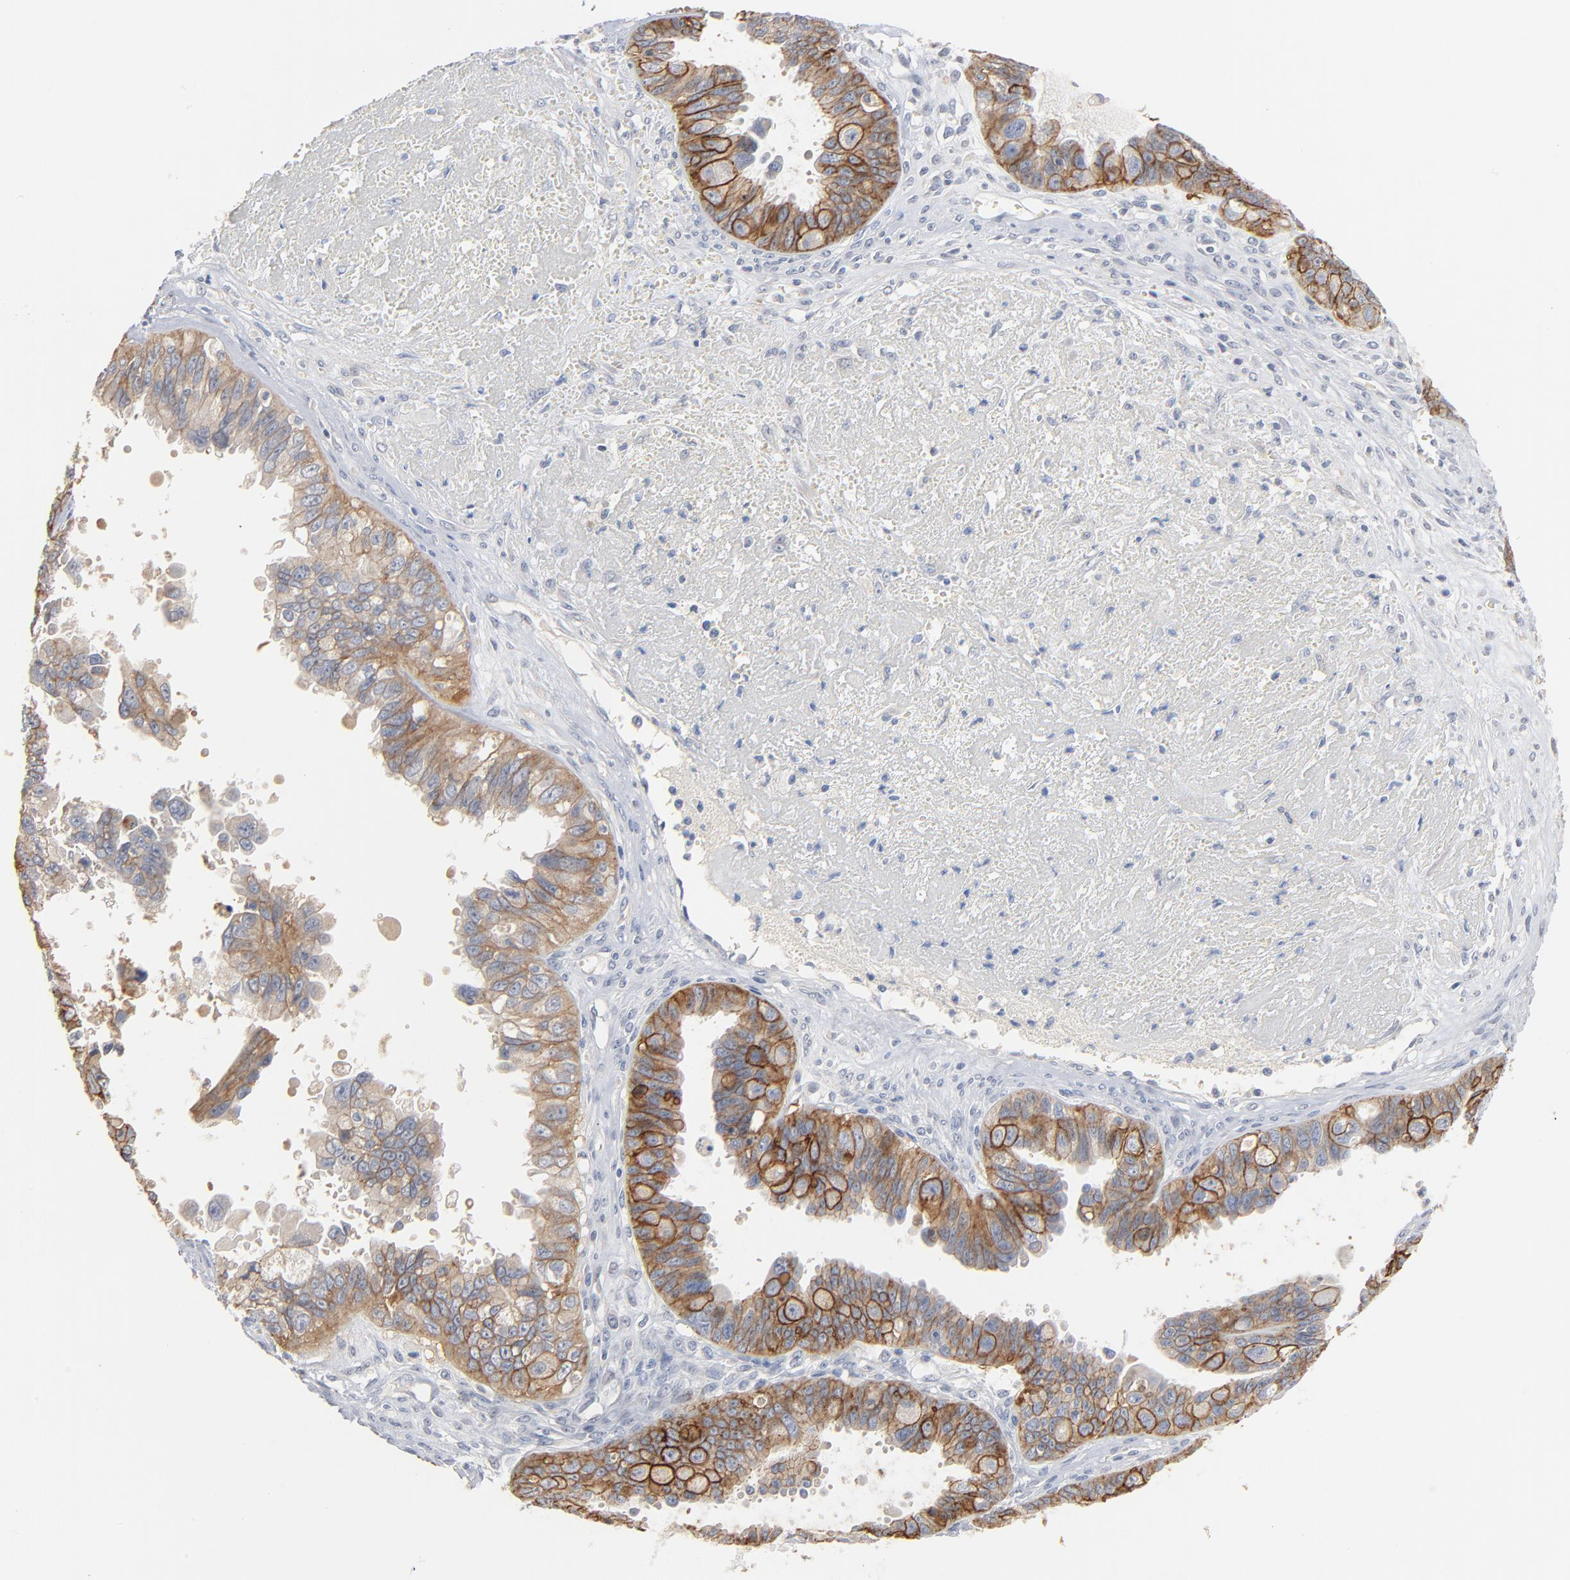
{"staining": {"intensity": "moderate", "quantity": ">75%", "location": "cytoplasmic/membranous"}, "tissue": "ovarian cancer", "cell_type": "Tumor cells", "image_type": "cancer", "snomed": [{"axis": "morphology", "description": "Carcinoma, endometroid"}, {"axis": "topography", "description": "Ovary"}], "caption": "A medium amount of moderate cytoplasmic/membranous expression is appreciated in about >75% of tumor cells in ovarian endometroid carcinoma tissue. The staining was performed using DAB (3,3'-diaminobenzidine), with brown indicating positive protein expression. Nuclei are stained blue with hematoxylin.", "gene": "EPCAM", "patient": {"sex": "female", "age": 85}}